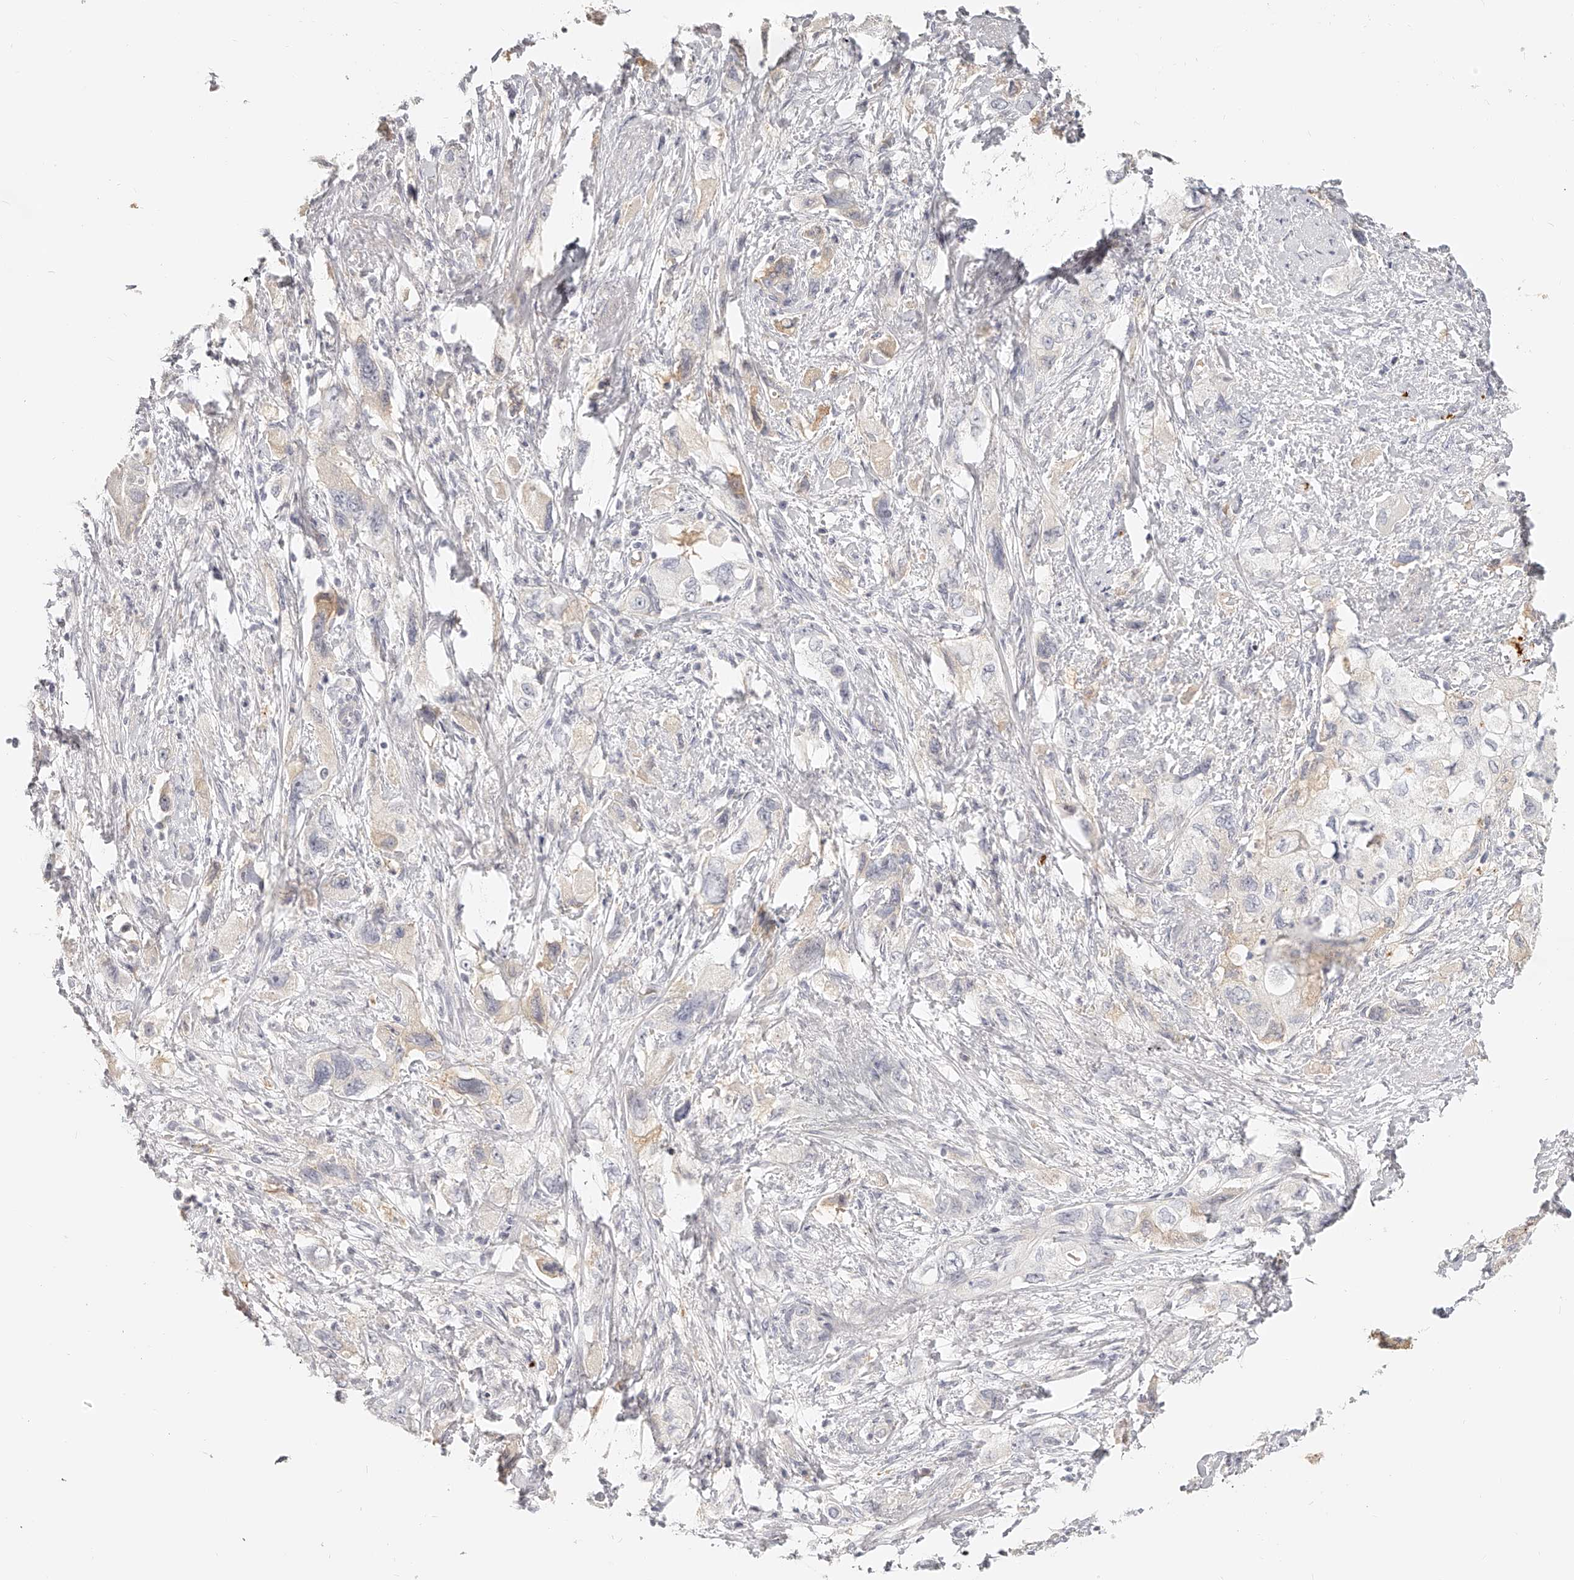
{"staining": {"intensity": "weak", "quantity": "<25%", "location": "cytoplasmic/membranous"}, "tissue": "pancreatic cancer", "cell_type": "Tumor cells", "image_type": "cancer", "snomed": [{"axis": "morphology", "description": "Adenocarcinoma, NOS"}, {"axis": "topography", "description": "Pancreas"}], "caption": "Micrograph shows no significant protein expression in tumor cells of pancreatic adenocarcinoma.", "gene": "ITGB3", "patient": {"sex": "female", "age": 73}}